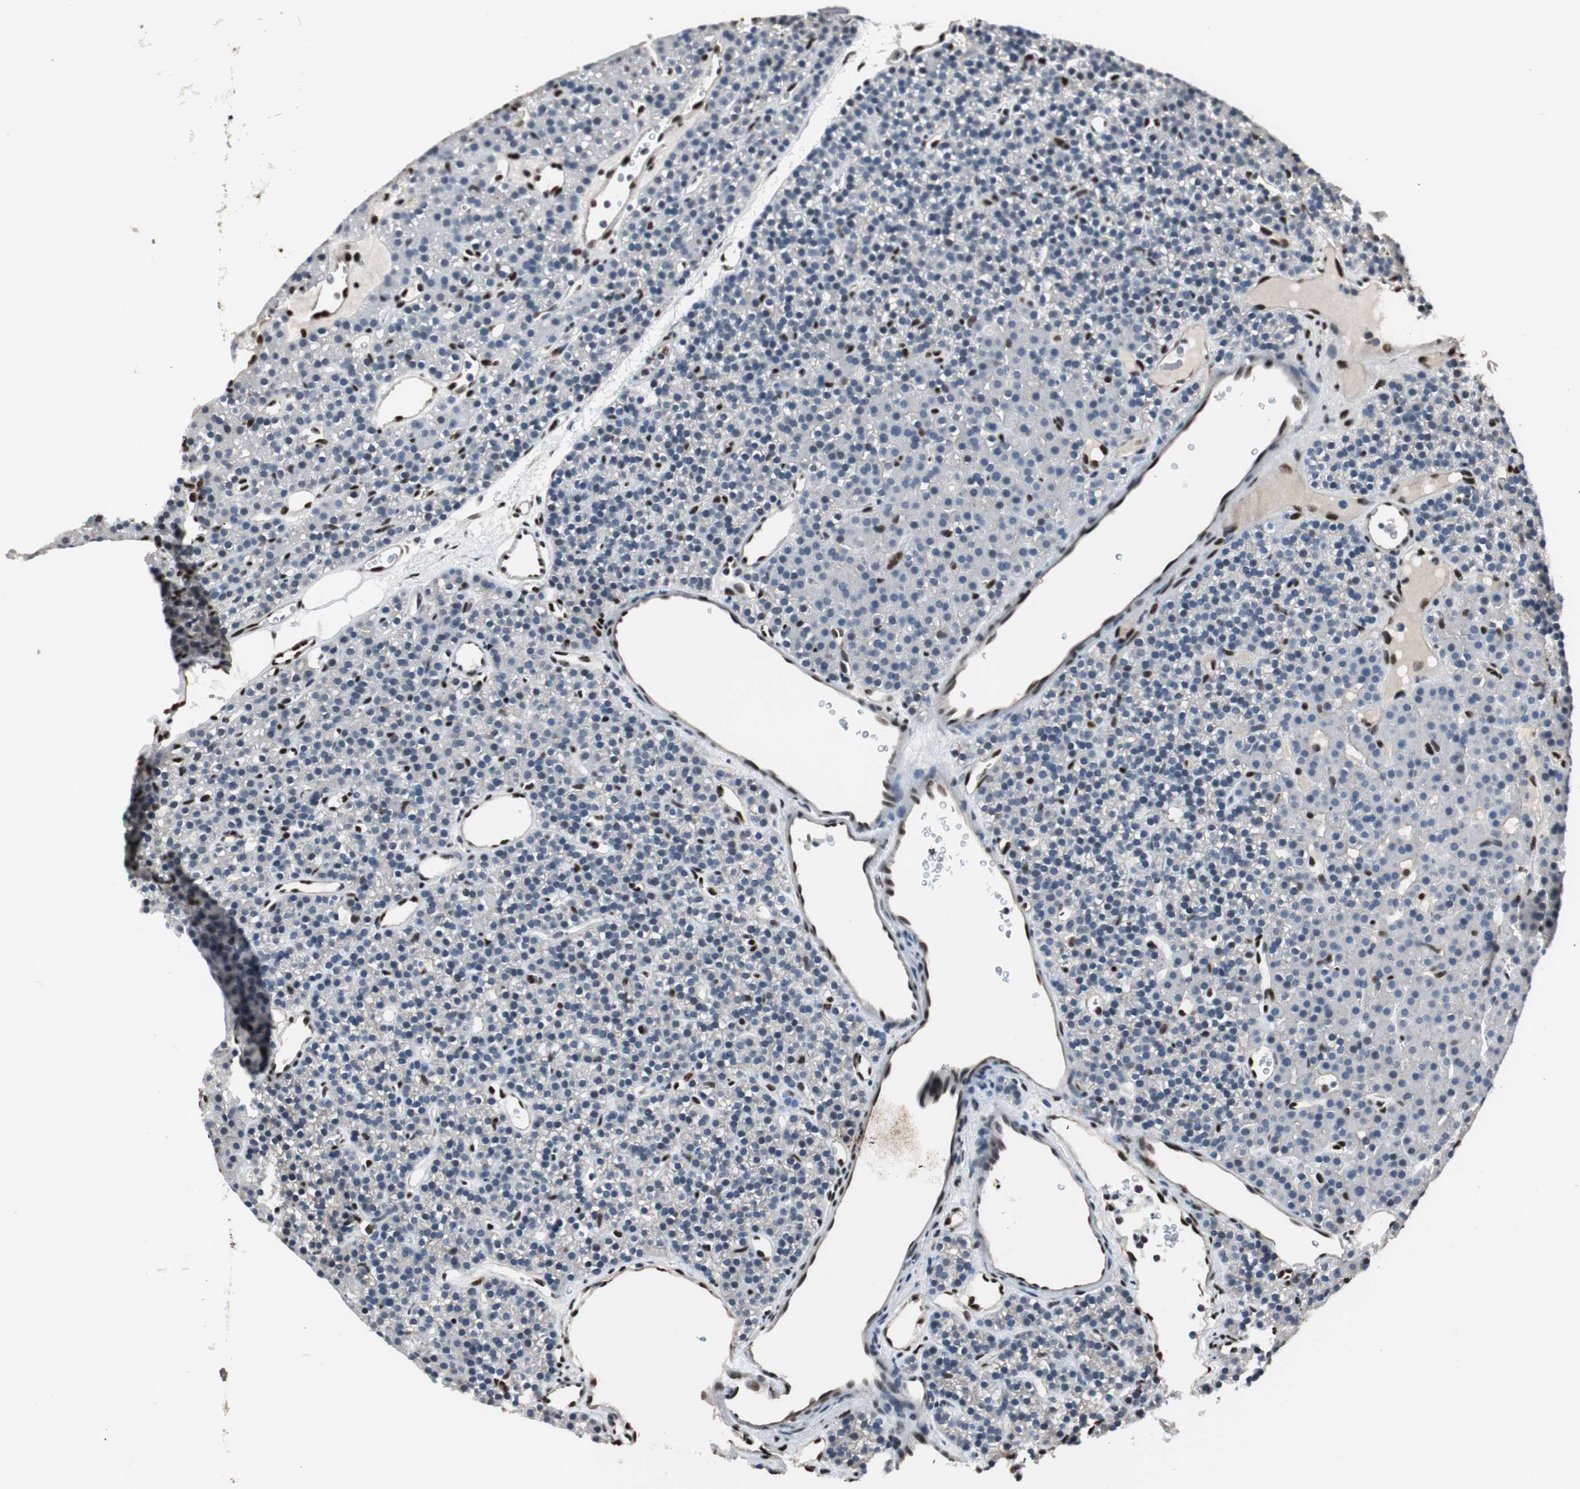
{"staining": {"intensity": "negative", "quantity": "none", "location": "none"}, "tissue": "parathyroid gland", "cell_type": "Glandular cells", "image_type": "normal", "snomed": [{"axis": "morphology", "description": "Normal tissue, NOS"}, {"axis": "morphology", "description": "Hyperplasia, NOS"}, {"axis": "topography", "description": "Parathyroid gland"}], "caption": "The immunohistochemistry photomicrograph has no significant staining in glandular cells of parathyroid gland.", "gene": "PML", "patient": {"sex": "male", "age": 44}}